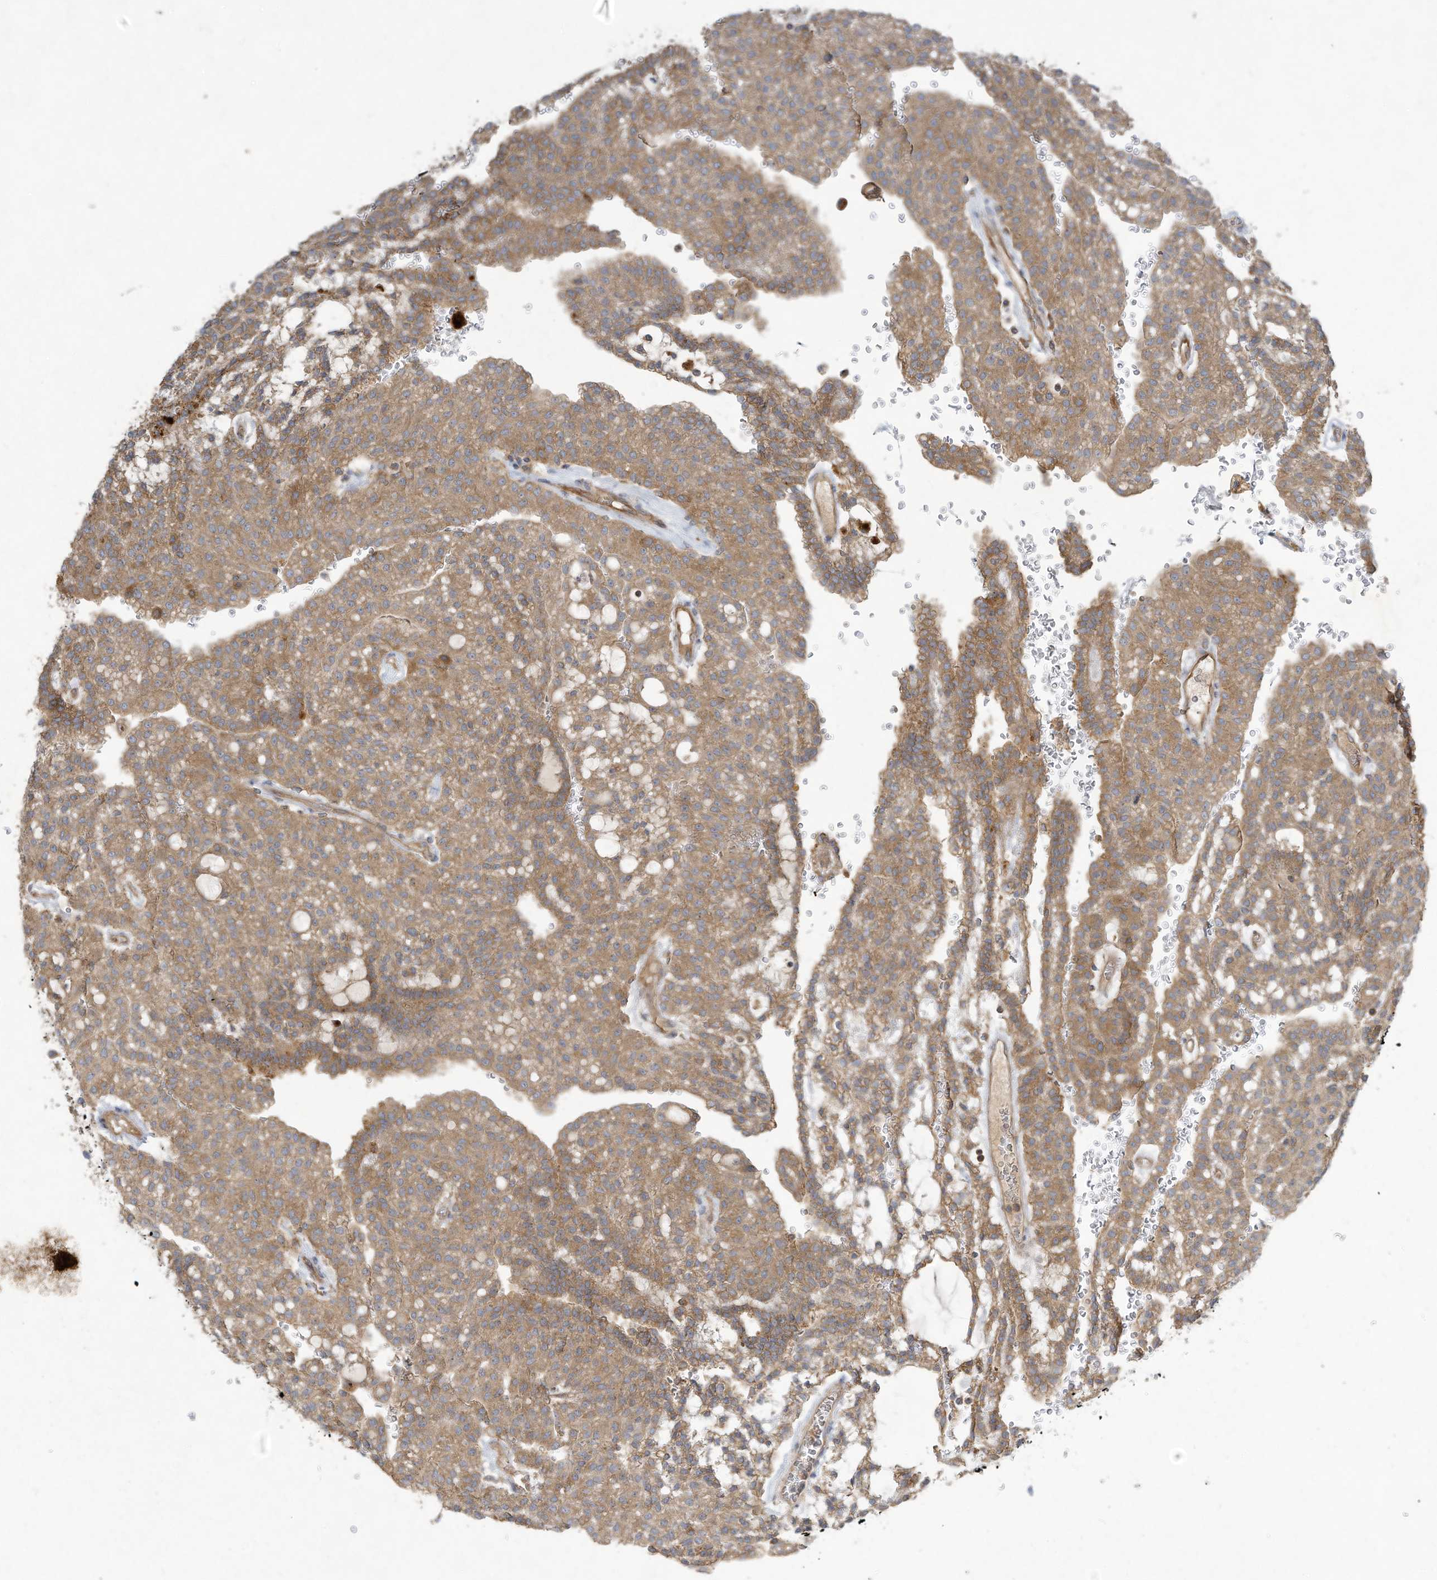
{"staining": {"intensity": "moderate", "quantity": ">75%", "location": "cytoplasmic/membranous"}, "tissue": "renal cancer", "cell_type": "Tumor cells", "image_type": "cancer", "snomed": [{"axis": "morphology", "description": "Adenocarcinoma, NOS"}, {"axis": "topography", "description": "Kidney"}], "caption": "Immunohistochemical staining of renal cancer displays medium levels of moderate cytoplasmic/membranous protein positivity in about >75% of tumor cells.", "gene": "SYNJ2", "patient": {"sex": "male", "age": 63}}